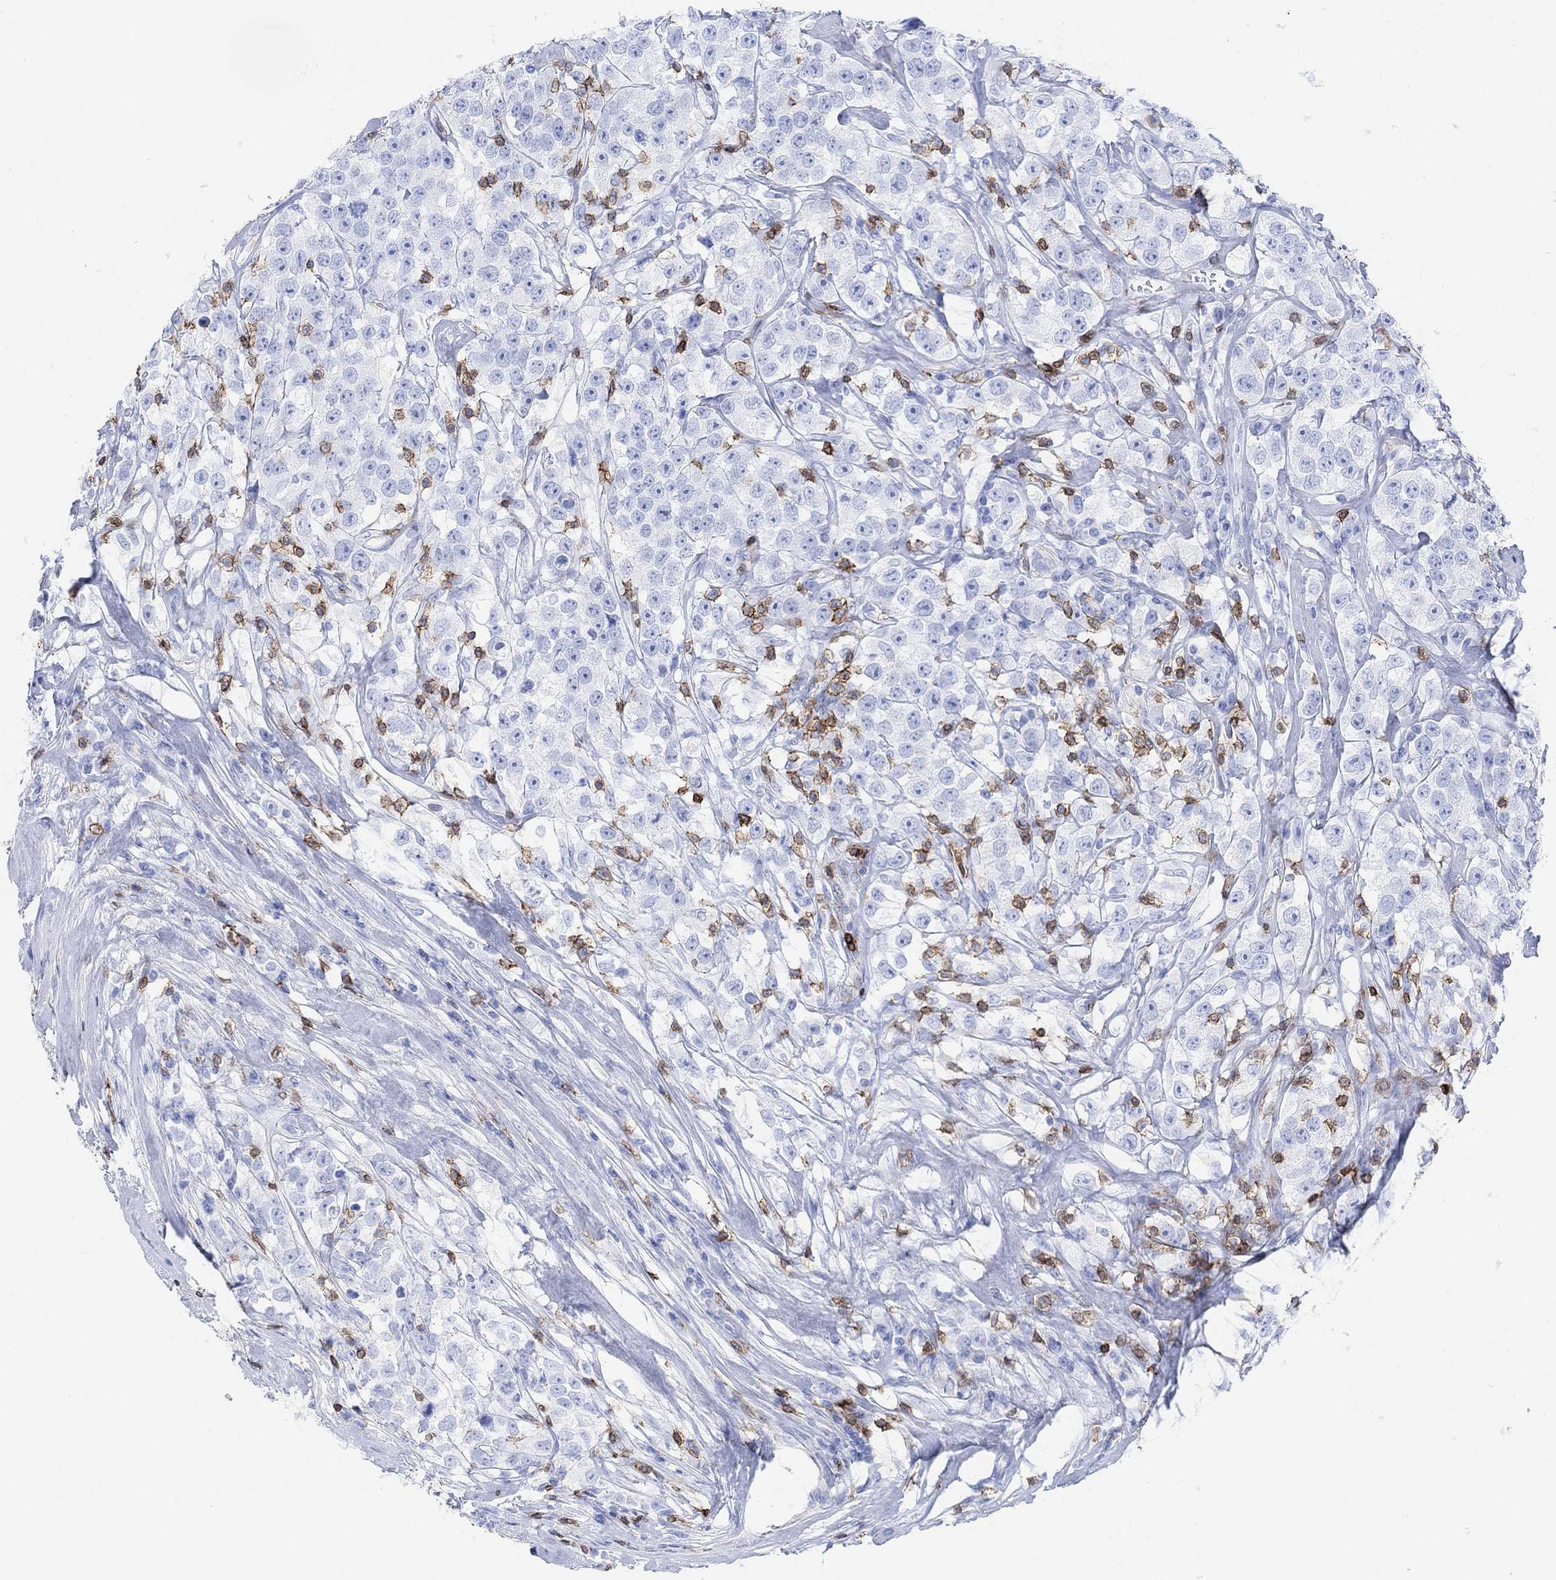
{"staining": {"intensity": "negative", "quantity": "none", "location": "none"}, "tissue": "testis cancer", "cell_type": "Tumor cells", "image_type": "cancer", "snomed": [{"axis": "morphology", "description": "Seminoma, NOS"}, {"axis": "topography", "description": "Testis"}], "caption": "IHC micrograph of neoplastic tissue: testis cancer (seminoma) stained with DAB displays no significant protein staining in tumor cells. Nuclei are stained in blue.", "gene": "GPR65", "patient": {"sex": "male", "age": 59}}